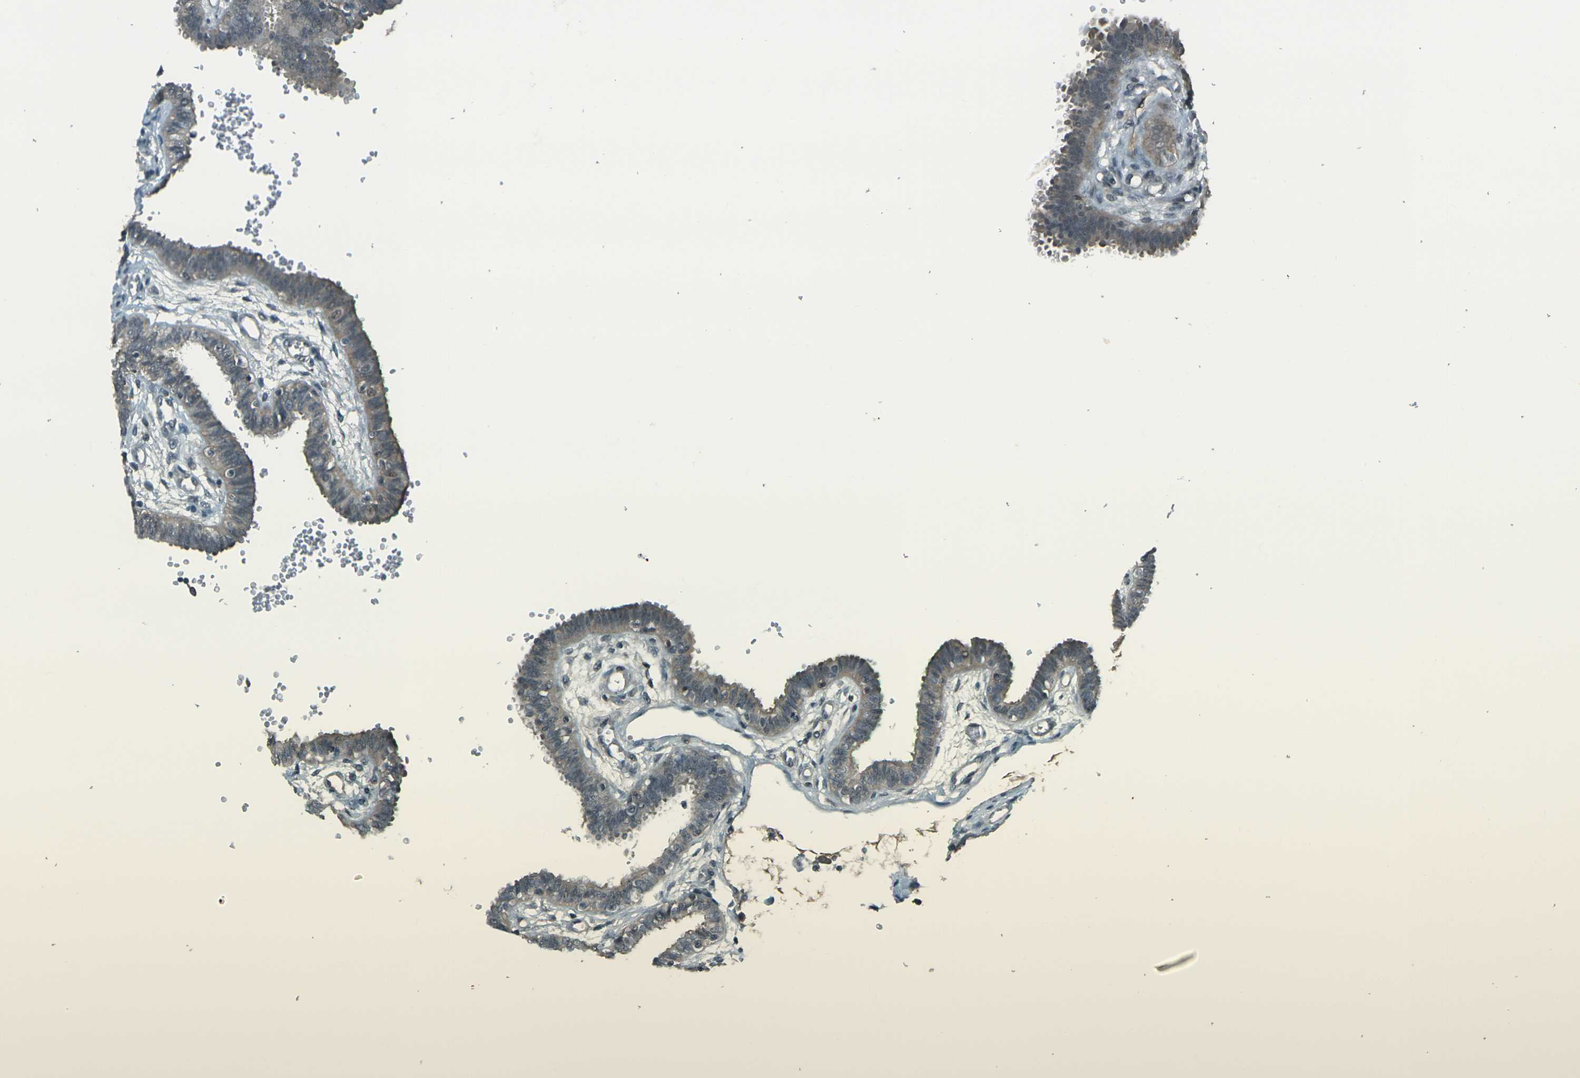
{"staining": {"intensity": "moderate", "quantity": "25%-75%", "location": "cytoplasmic/membranous,nuclear"}, "tissue": "fallopian tube", "cell_type": "Glandular cells", "image_type": "normal", "snomed": [{"axis": "morphology", "description": "Normal tissue, NOS"}, {"axis": "topography", "description": "Fallopian tube"}], "caption": "IHC photomicrograph of unremarkable fallopian tube: human fallopian tube stained using immunohistochemistry (IHC) reveals medium levels of moderate protein expression localized specifically in the cytoplasmic/membranous,nuclear of glandular cells, appearing as a cytoplasmic/membranous,nuclear brown color.", "gene": "GPR19", "patient": {"sex": "female", "age": 32}}